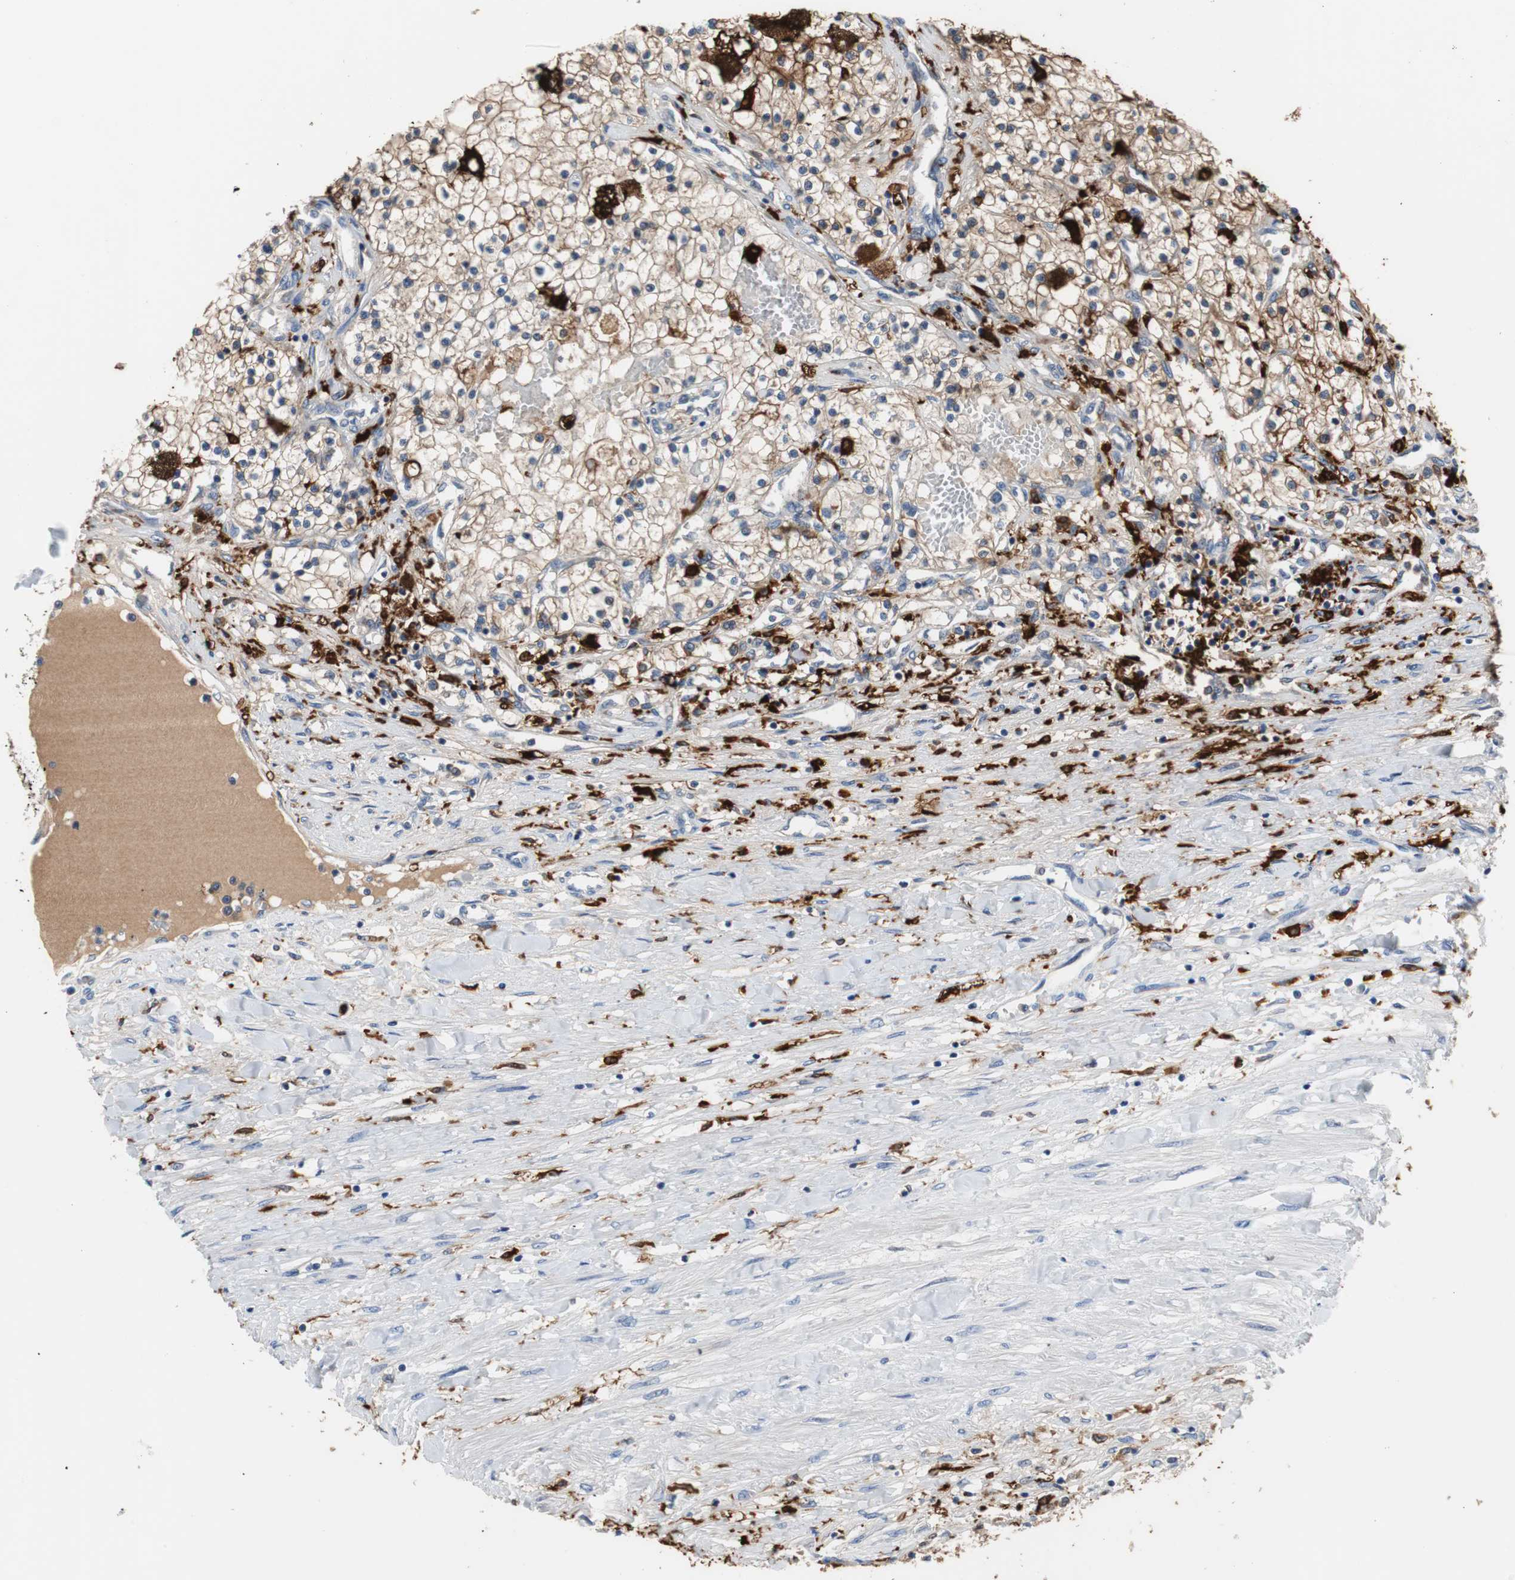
{"staining": {"intensity": "negative", "quantity": "none", "location": "none"}, "tissue": "renal cancer", "cell_type": "Tumor cells", "image_type": "cancer", "snomed": [{"axis": "morphology", "description": "Adenocarcinoma, NOS"}, {"axis": "topography", "description": "Kidney"}], "caption": "Tumor cells are negative for protein expression in human renal cancer.", "gene": "PI15", "patient": {"sex": "male", "age": 68}}